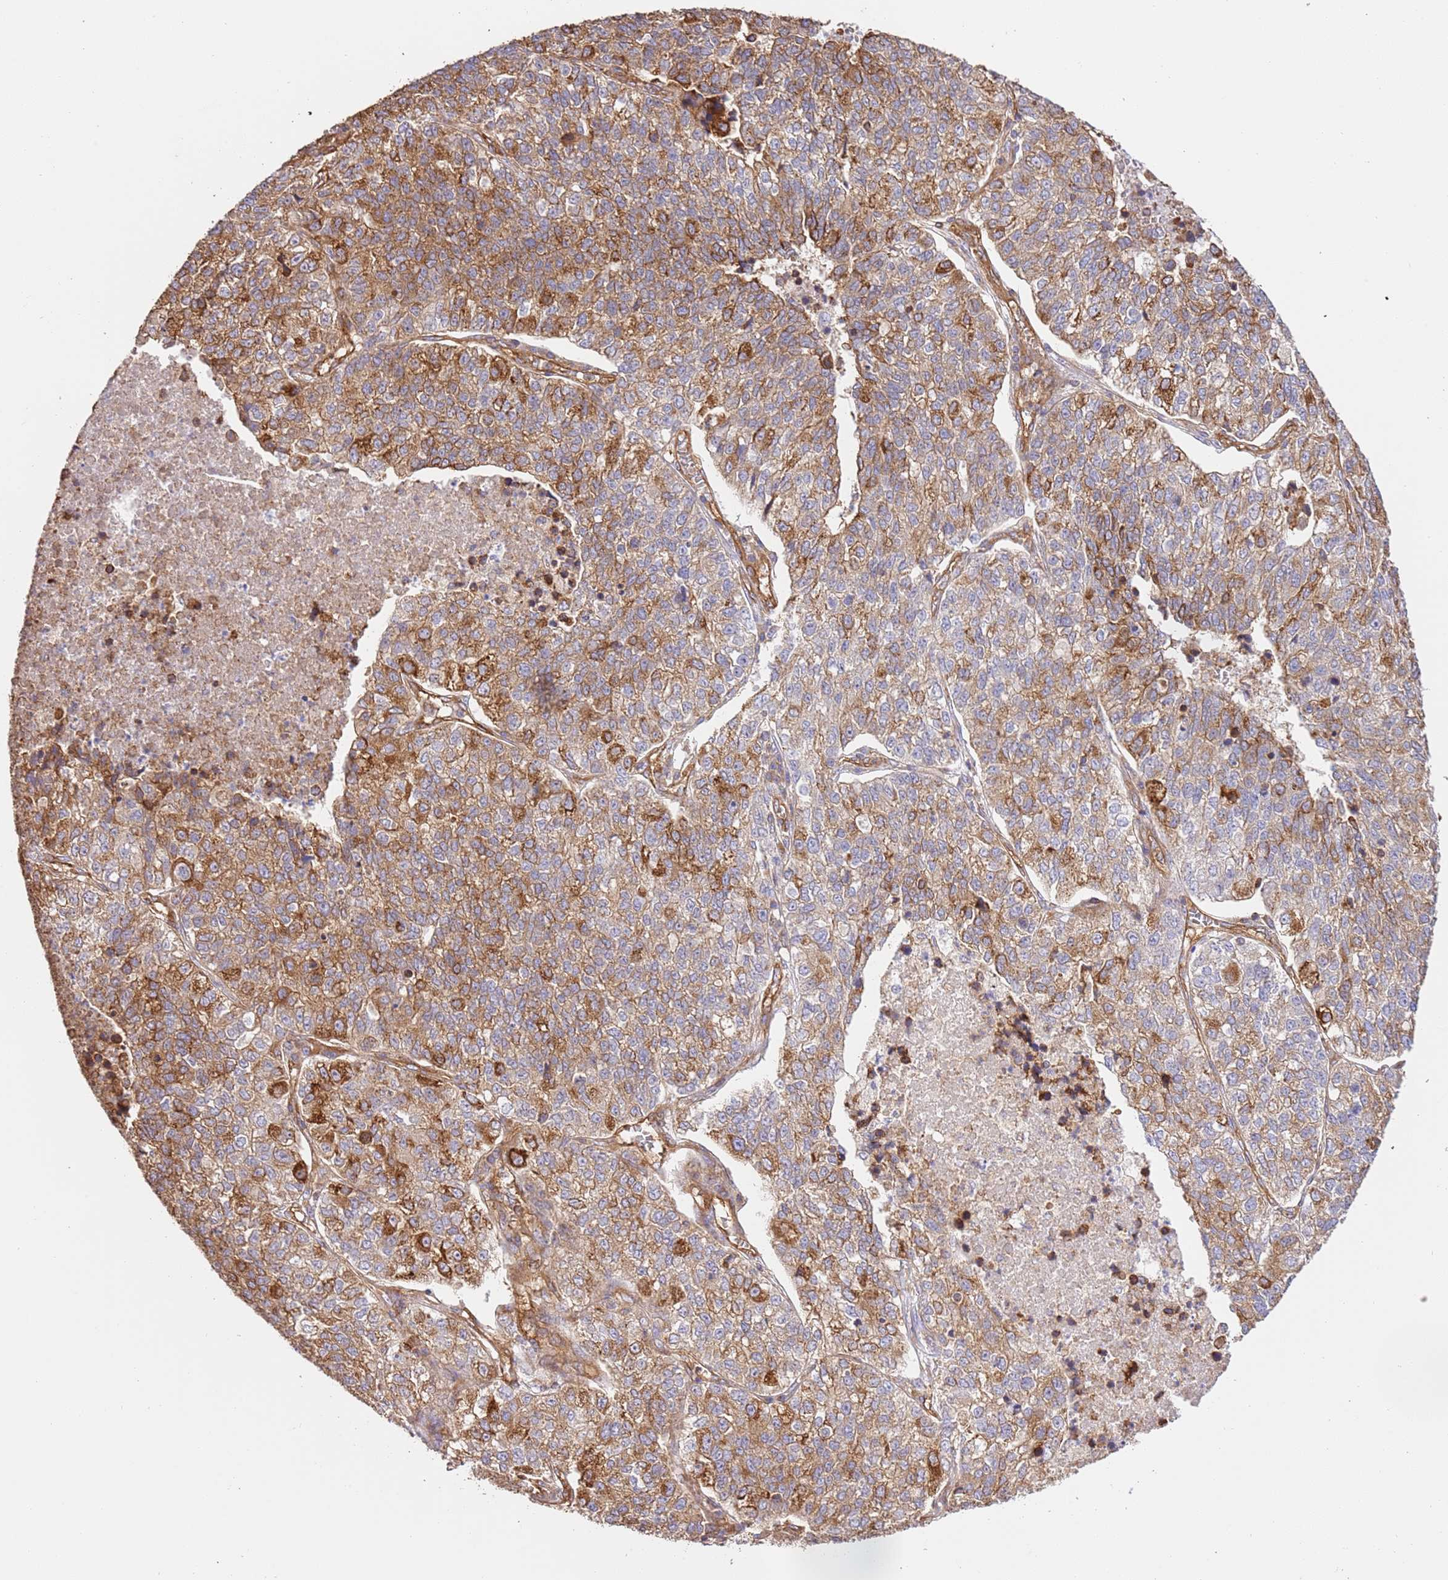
{"staining": {"intensity": "moderate", "quantity": ">75%", "location": "cytoplasmic/membranous"}, "tissue": "lung cancer", "cell_type": "Tumor cells", "image_type": "cancer", "snomed": [{"axis": "morphology", "description": "Adenocarcinoma, NOS"}, {"axis": "topography", "description": "Lung"}], "caption": "Immunohistochemical staining of lung cancer displays moderate cytoplasmic/membranous protein expression in approximately >75% of tumor cells. (brown staining indicates protein expression, while blue staining denotes nuclei).", "gene": "ZBTB39", "patient": {"sex": "male", "age": 49}}